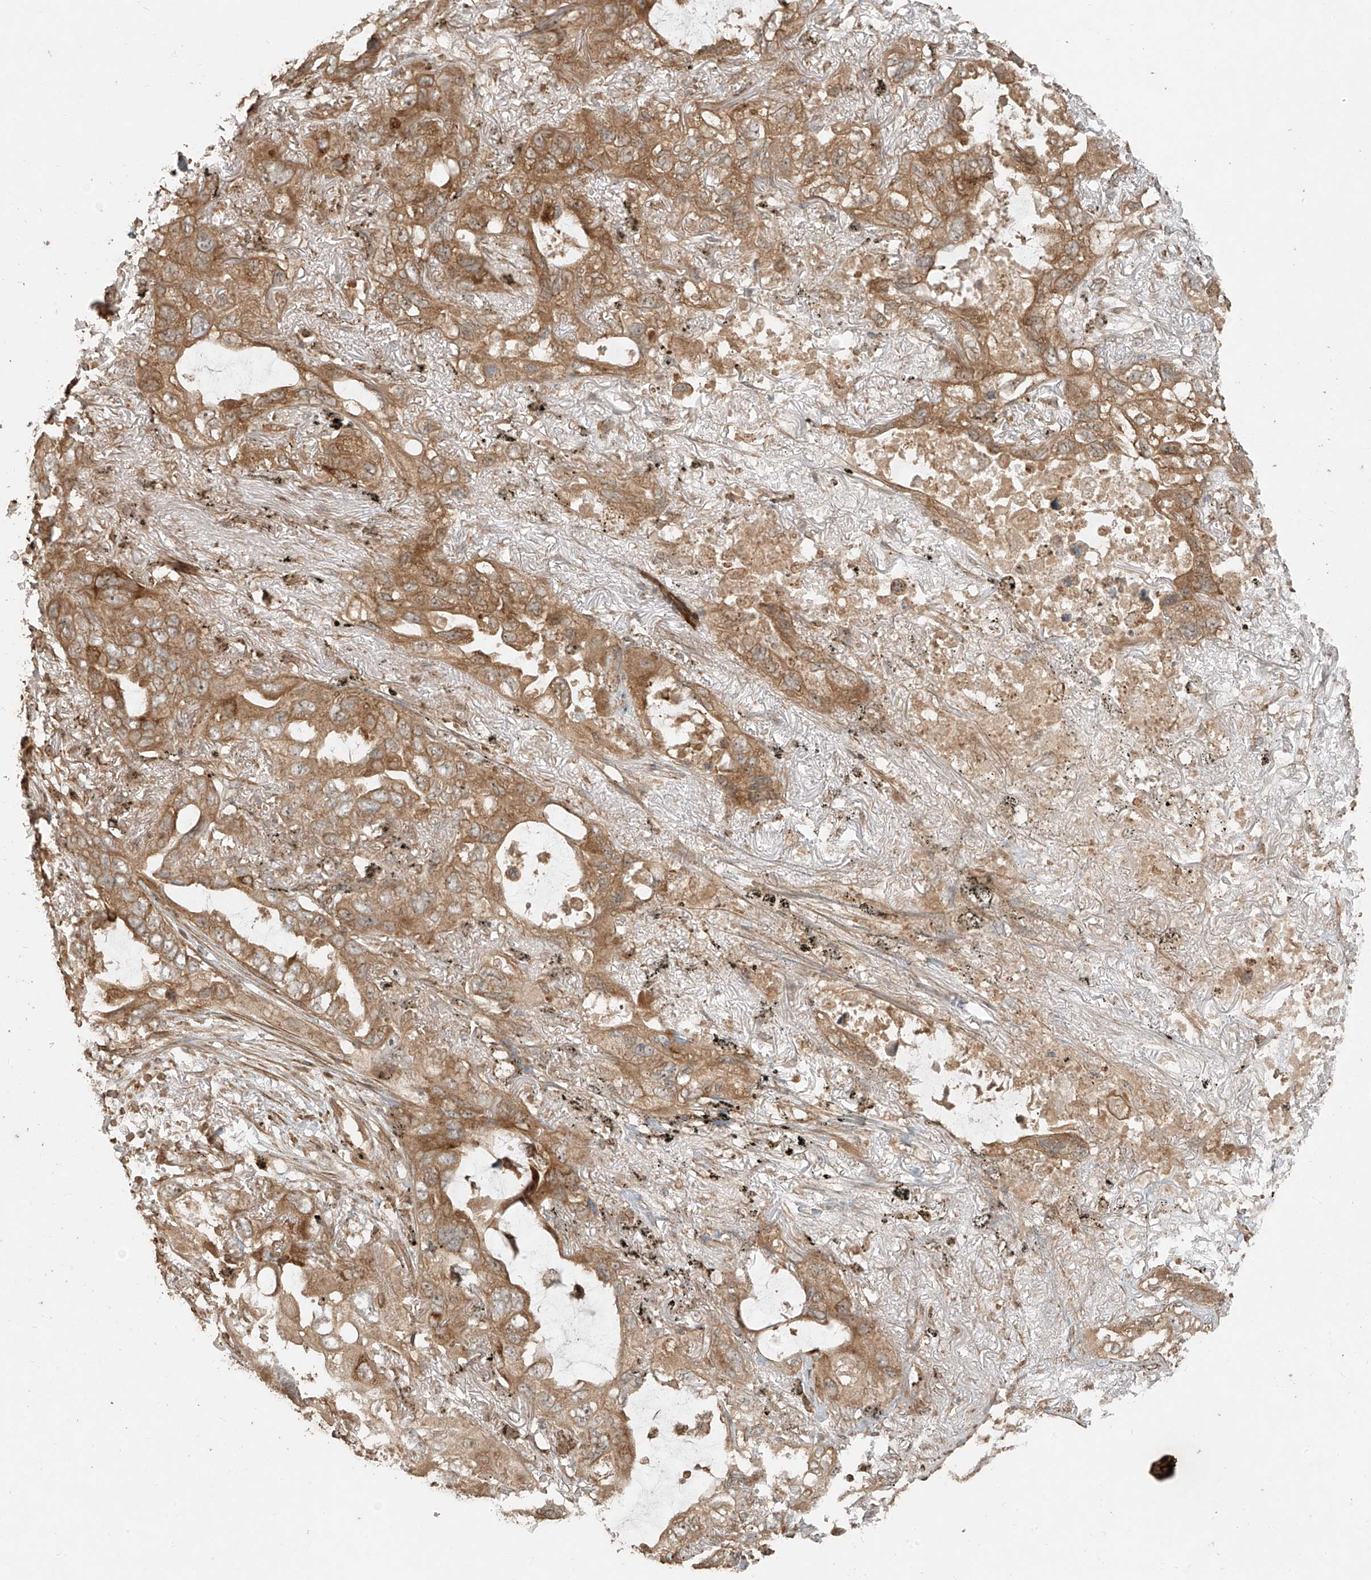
{"staining": {"intensity": "moderate", "quantity": ">75%", "location": "cytoplasmic/membranous"}, "tissue": "lung cancer", "cell_type": "Tumor cells", "image_type": "cancer", "snomed": [{"axis": "morphology", "description": "Squamous cell carcinoma, NOS"}, {"axis": "topography", "description": "Lung"}], "caption": "Human squamous cell carcinoma (lung) stained with a brown dye reveals moderate cytoplasmic/membranous positive staining in approximately >75% of tumor cells.", "gene": "ANKZF1", "patient": {"sex": "female", "age": 73}}